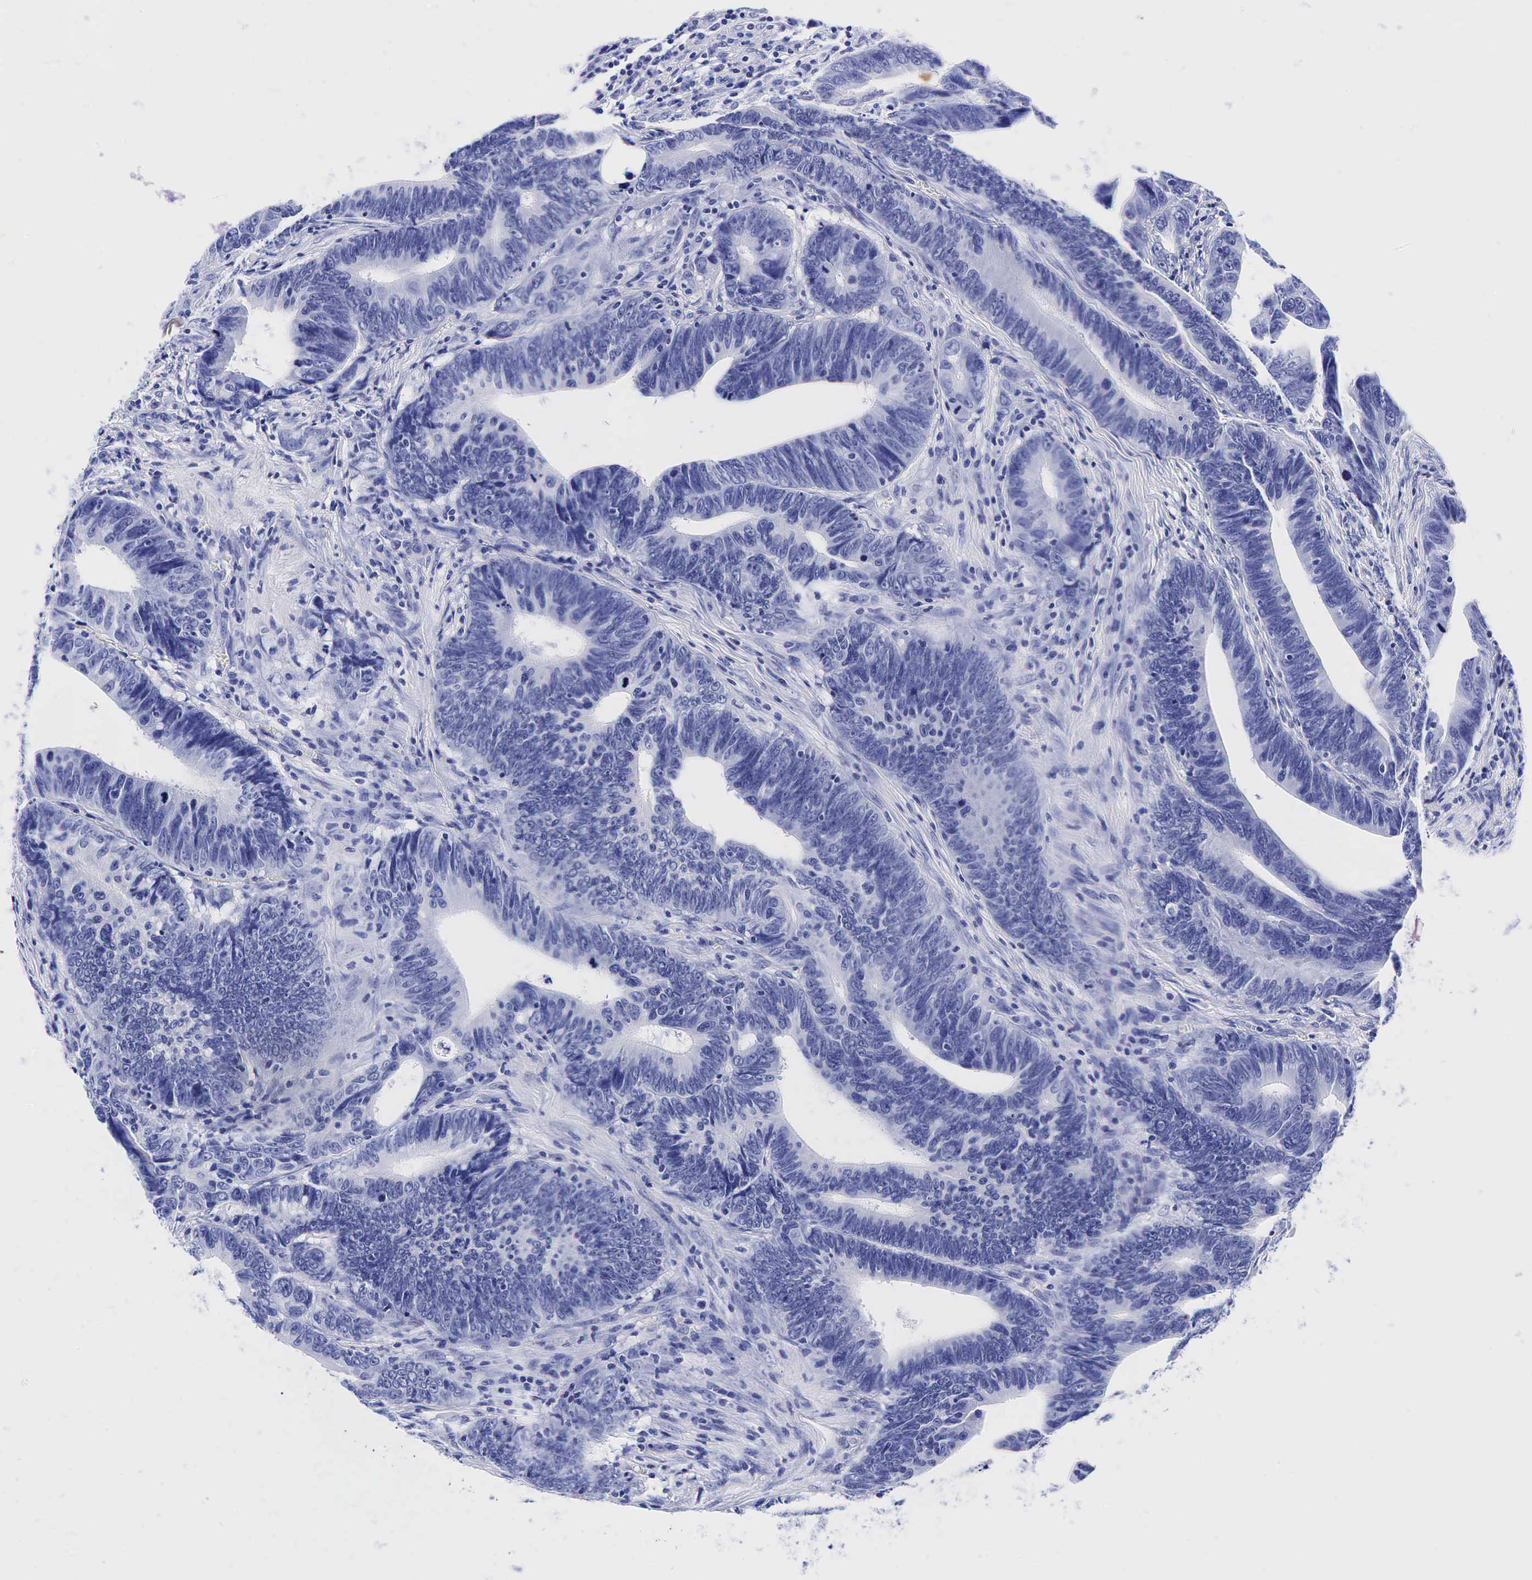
{"staining": {"intensity": "negative", "quantity": "none", "location": "none"}, "tissue": "colorectal cancer", "cell_type": "Tumor cells", "image_type": "cancer", "snomed": [{"axis": "morphology", "description": "Adenocarcinoma, NOS"}, {"axis": "topography", "description": "Colon"}], "caption": "The micrograph exhibits no staining of tumor cells in adenocarcinoma (colorectal). (DAB (3,3'-diaminobenzidine) immunohistochemistry (IHC), high magnification).", "gene": "GCG", "patient": {"sex": "female", "age": 78}}